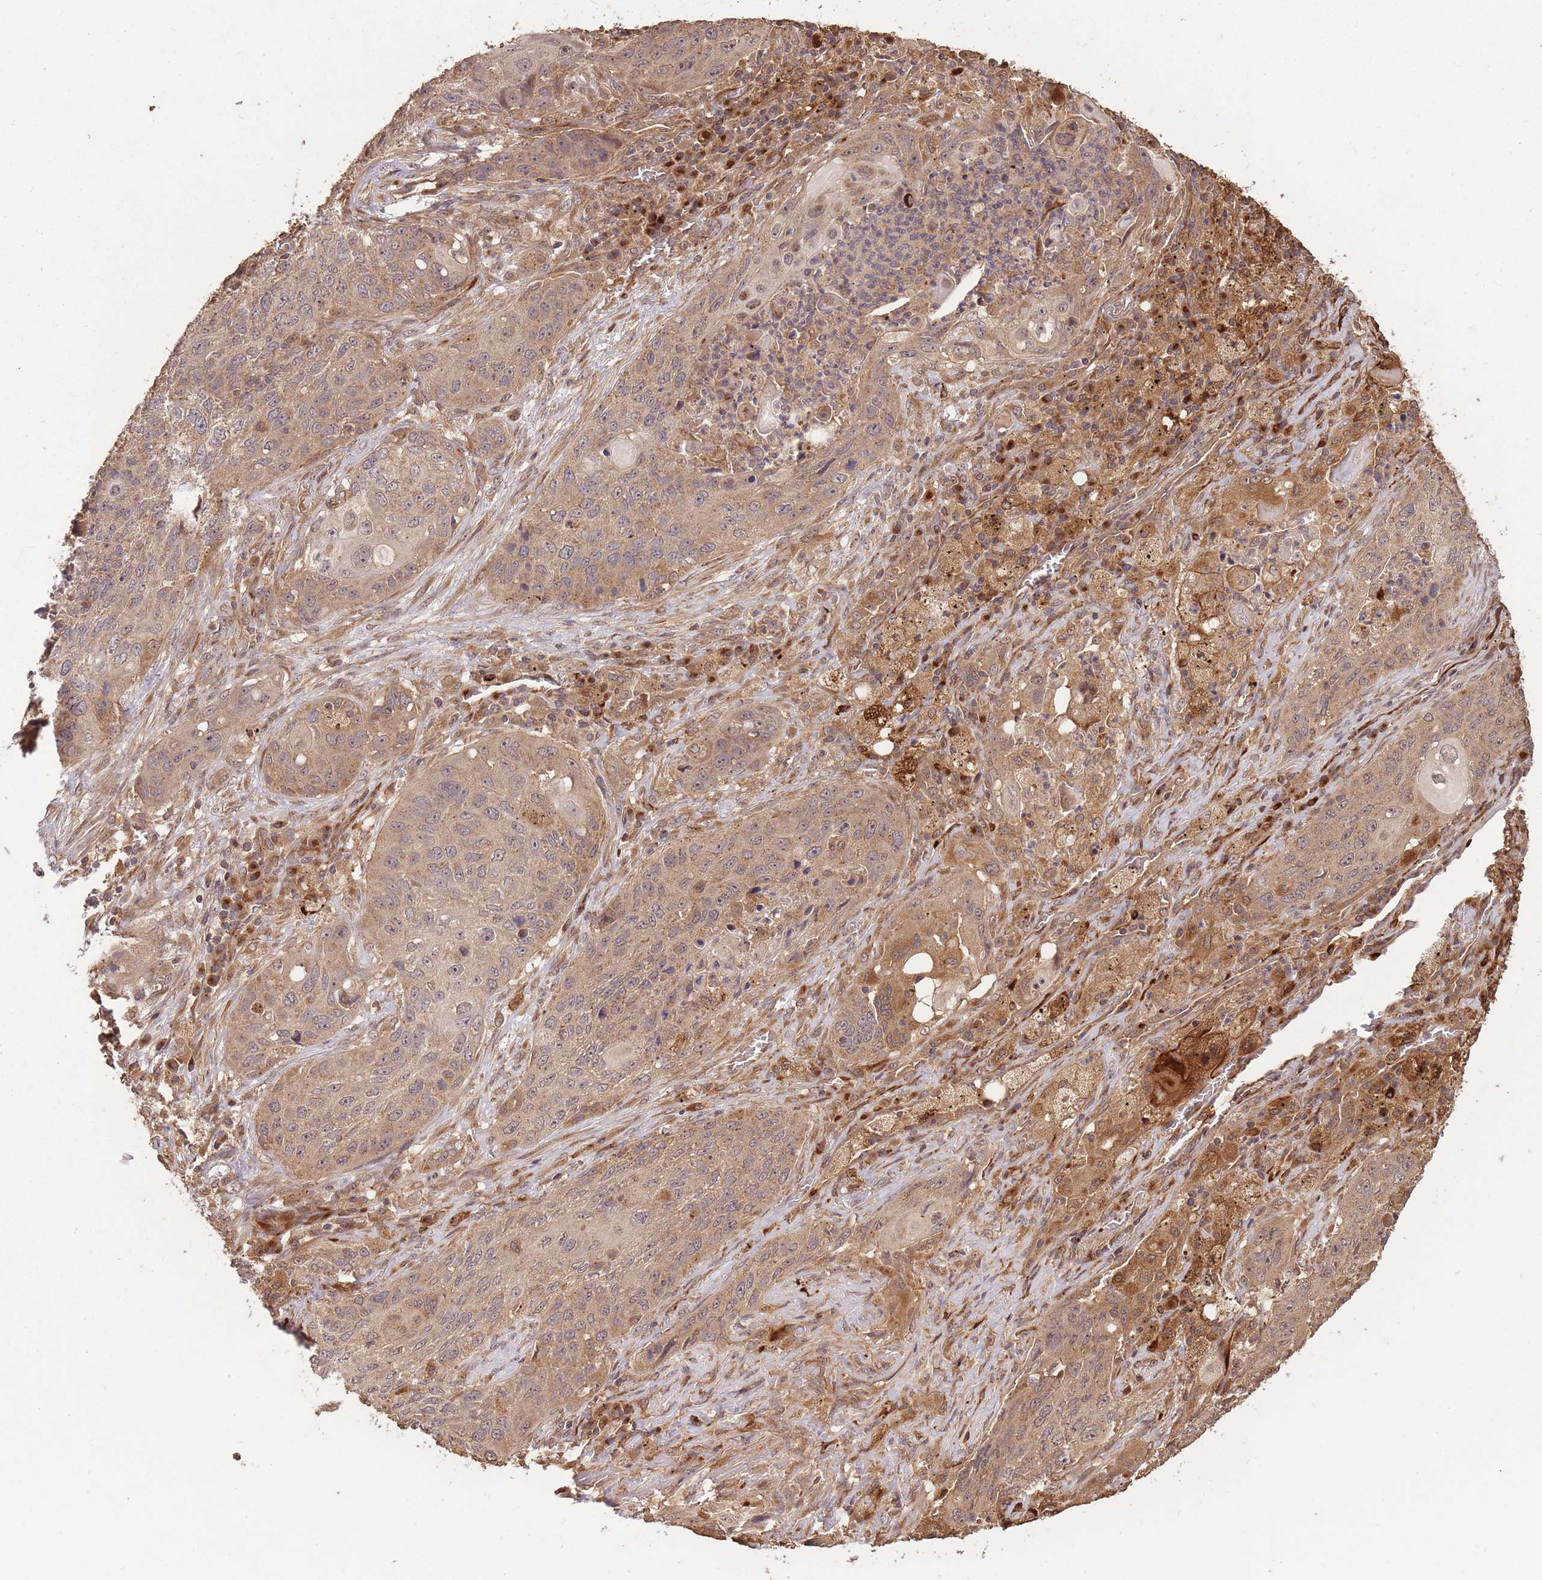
{"staining": {"intensity": "moderate", "quantity": ">75%", "location": "cytoplasmic/membranous"}, "tissue": "lung cancer", "cell_type": "Tumor cells", "image_type": "cancer", "snomed": [{"axis": "morphology", "description": "Squamous cell carcinoma, NOS"}, {"axis": "topography", "description": "Lung"}], "caption": "Protein staining of lung cancer (squamous cell carcinoma) tissue shows moderate cytoplasmic/membranous positivity in about >75% of tumor cells.", "gene": "ERBB3", "patient": {"sex": "female", "age": 63}}